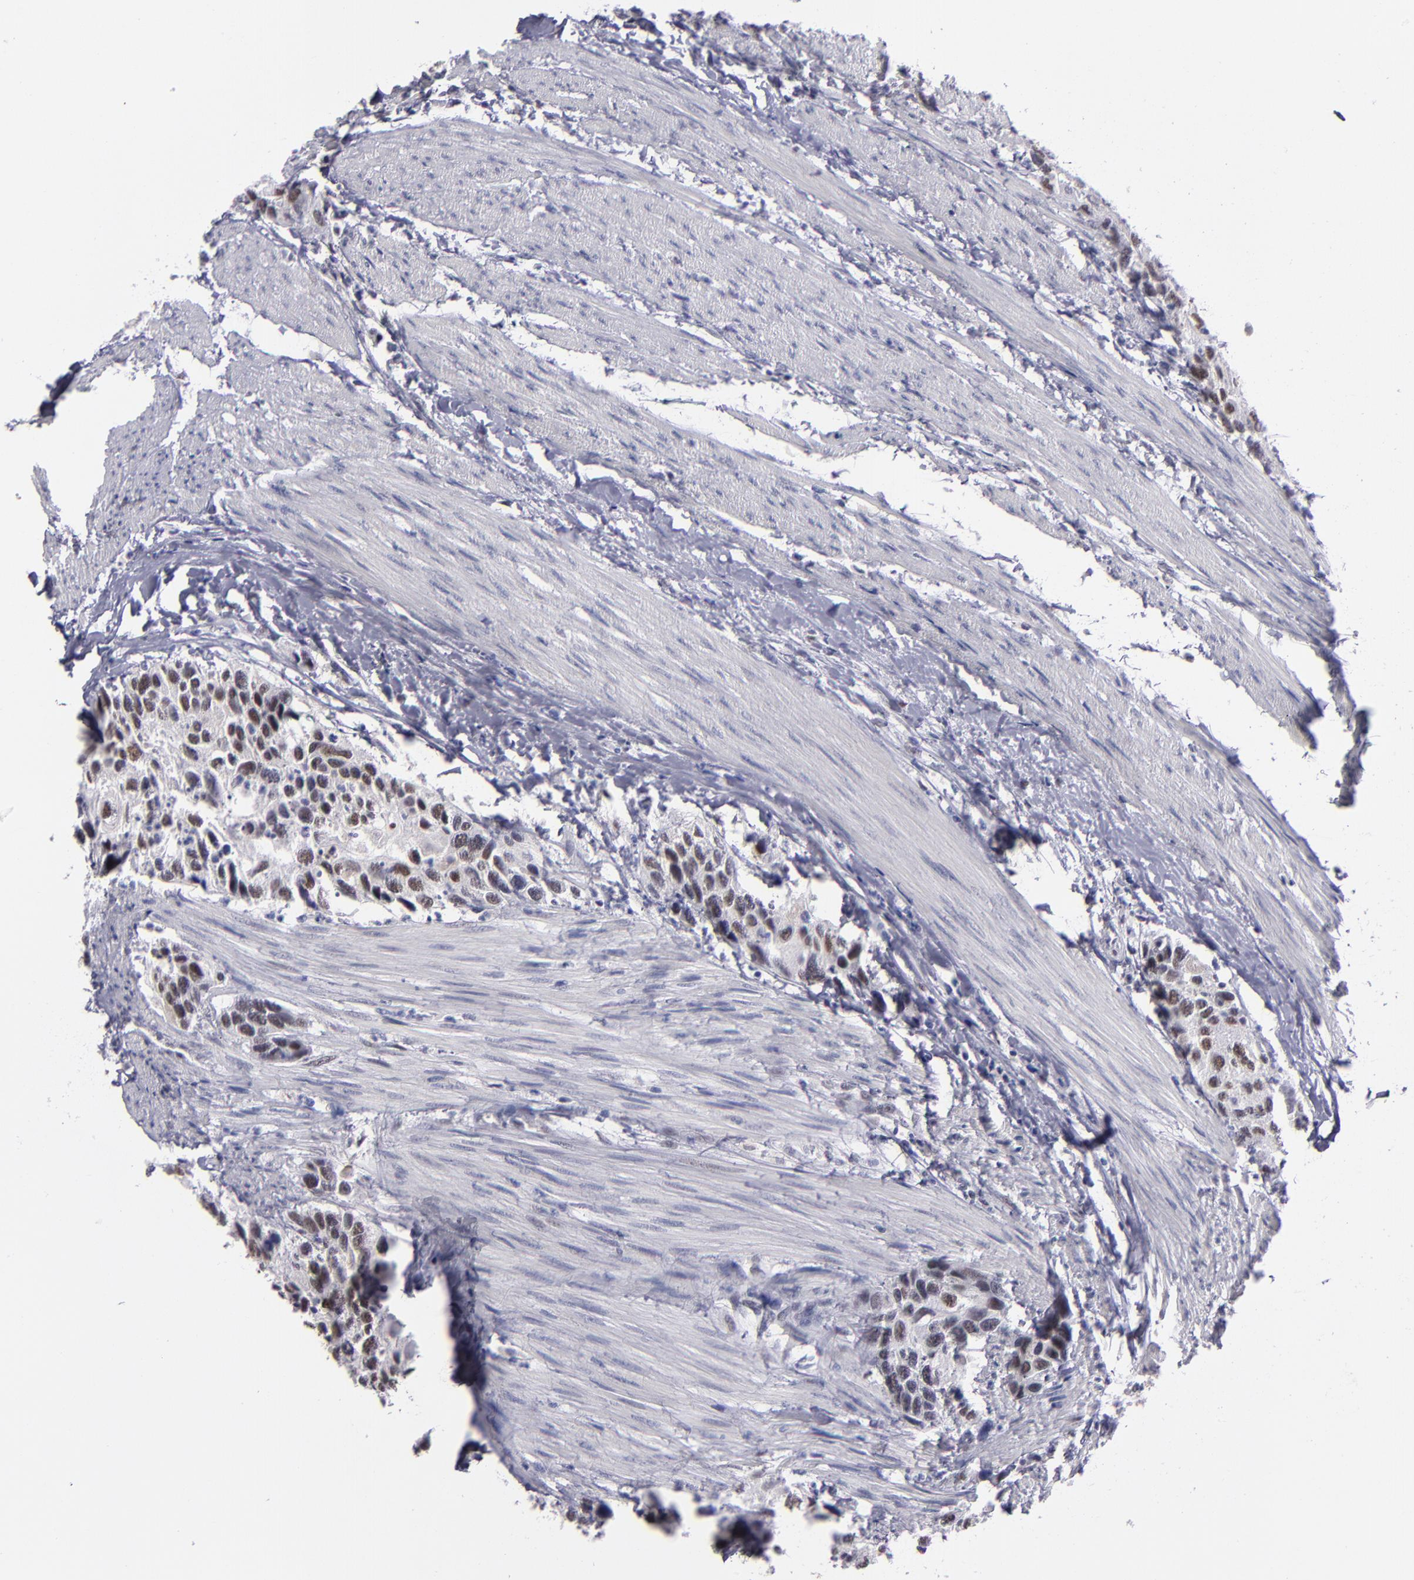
{"staining": {"intensity": "moderate", "quantity": "25%-75%", "location": "nuclear"}, "tissue": "urothelial cancer", "cell_type": "Tumor cells", "image_type": "cancer", "snomed": [{"axis": "morphology", "description": "Urothelial carcinoma, High grade"}, {"axis": "topography", "description": "Urinary bladder"}], "caption": "Immunohistochemical staining of urothelial cancer reveals medium levels of moderate nuclear positivity in approximately 25%-75% of tumor cells.", "gene": "OTUB2", "patient": {"sex": "male", "age": 66}}